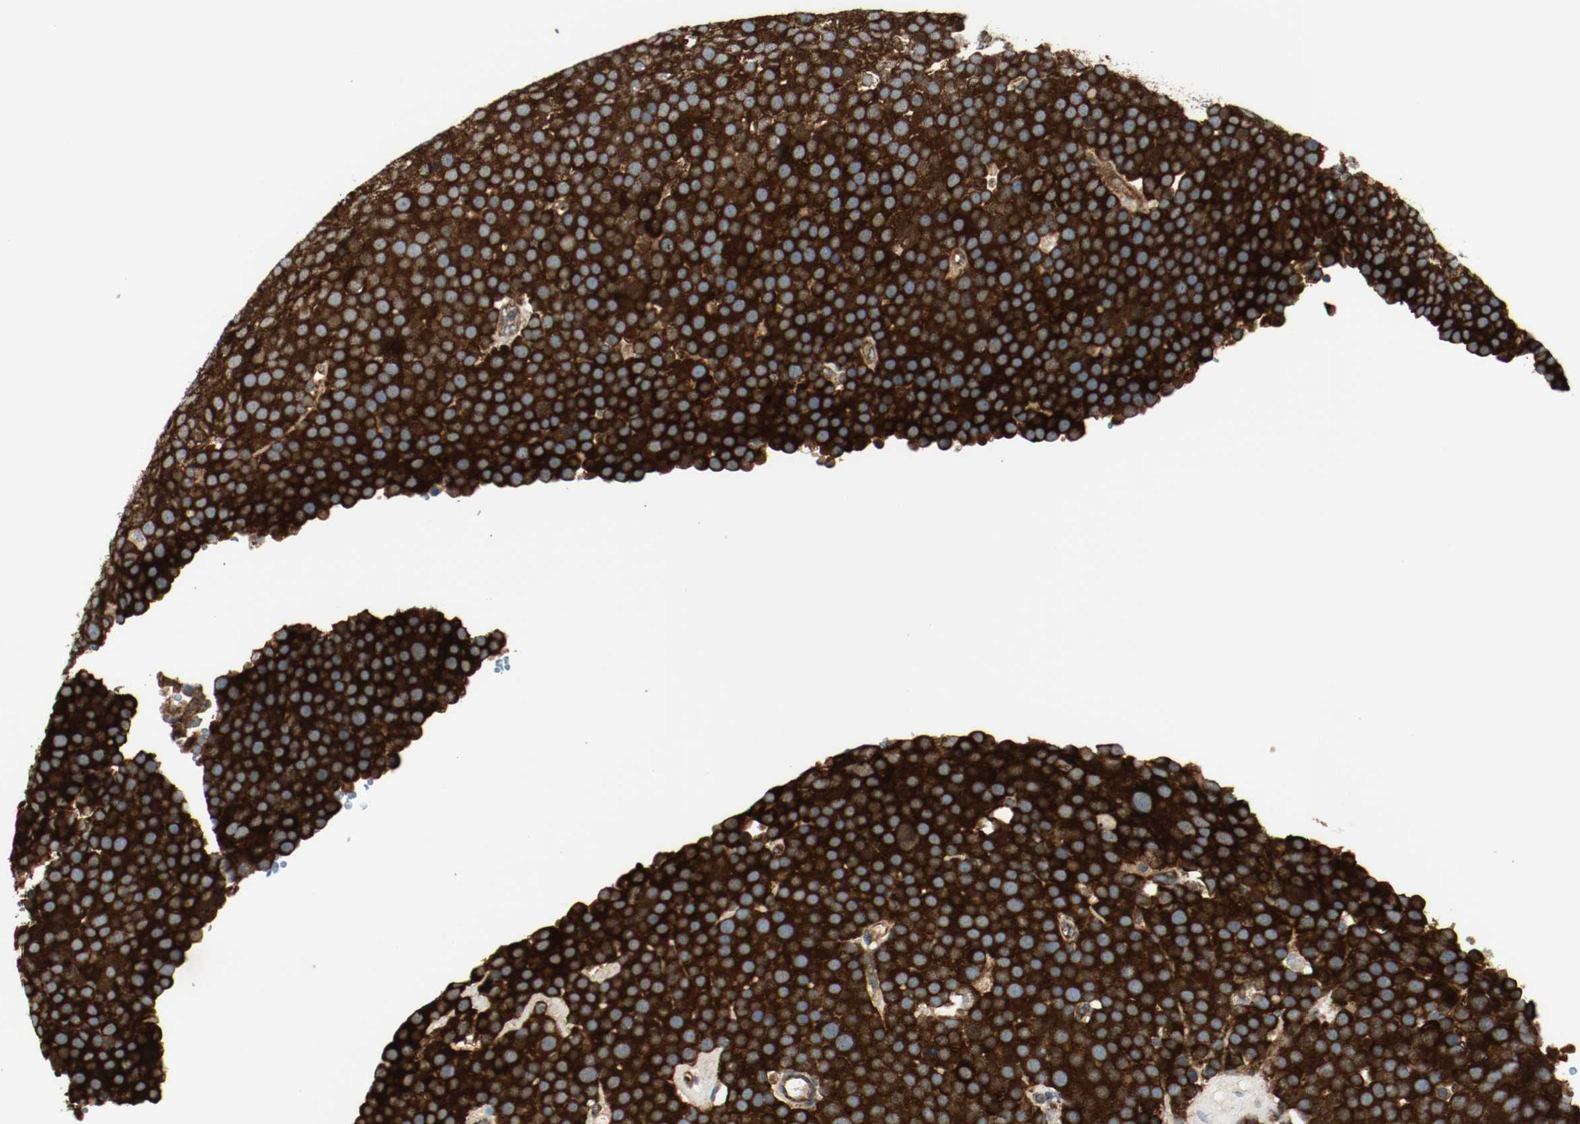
{"staining": {"intensity": "strong", "quantity": ">75%", "location": "cytoplasmic/membranous"}, "tissue": "testis cancer", "cell_type": "Tumor cells", "image_type": "cancer", "snomed": [{"axis": "morphology", "description": "Seminoma, NOS"}, {"axis": "topography", "description": "Testis"}], "caption": "Immunohistochemistry staining of seminoma (testis), which demonstrates high levels of strong cytoplasmic/membranous positivity in approximately >75% of tumor cells indicating strong cytoplasmic/membranous protein staining. The staining was performed using DAB (3,3'-diaminobenzidine) (brown) for protein detection and nuclei were counterstained in hematoxylin (blue).", "gene": "PLCG1", "patient": {"sex": "male", "age": 71}}